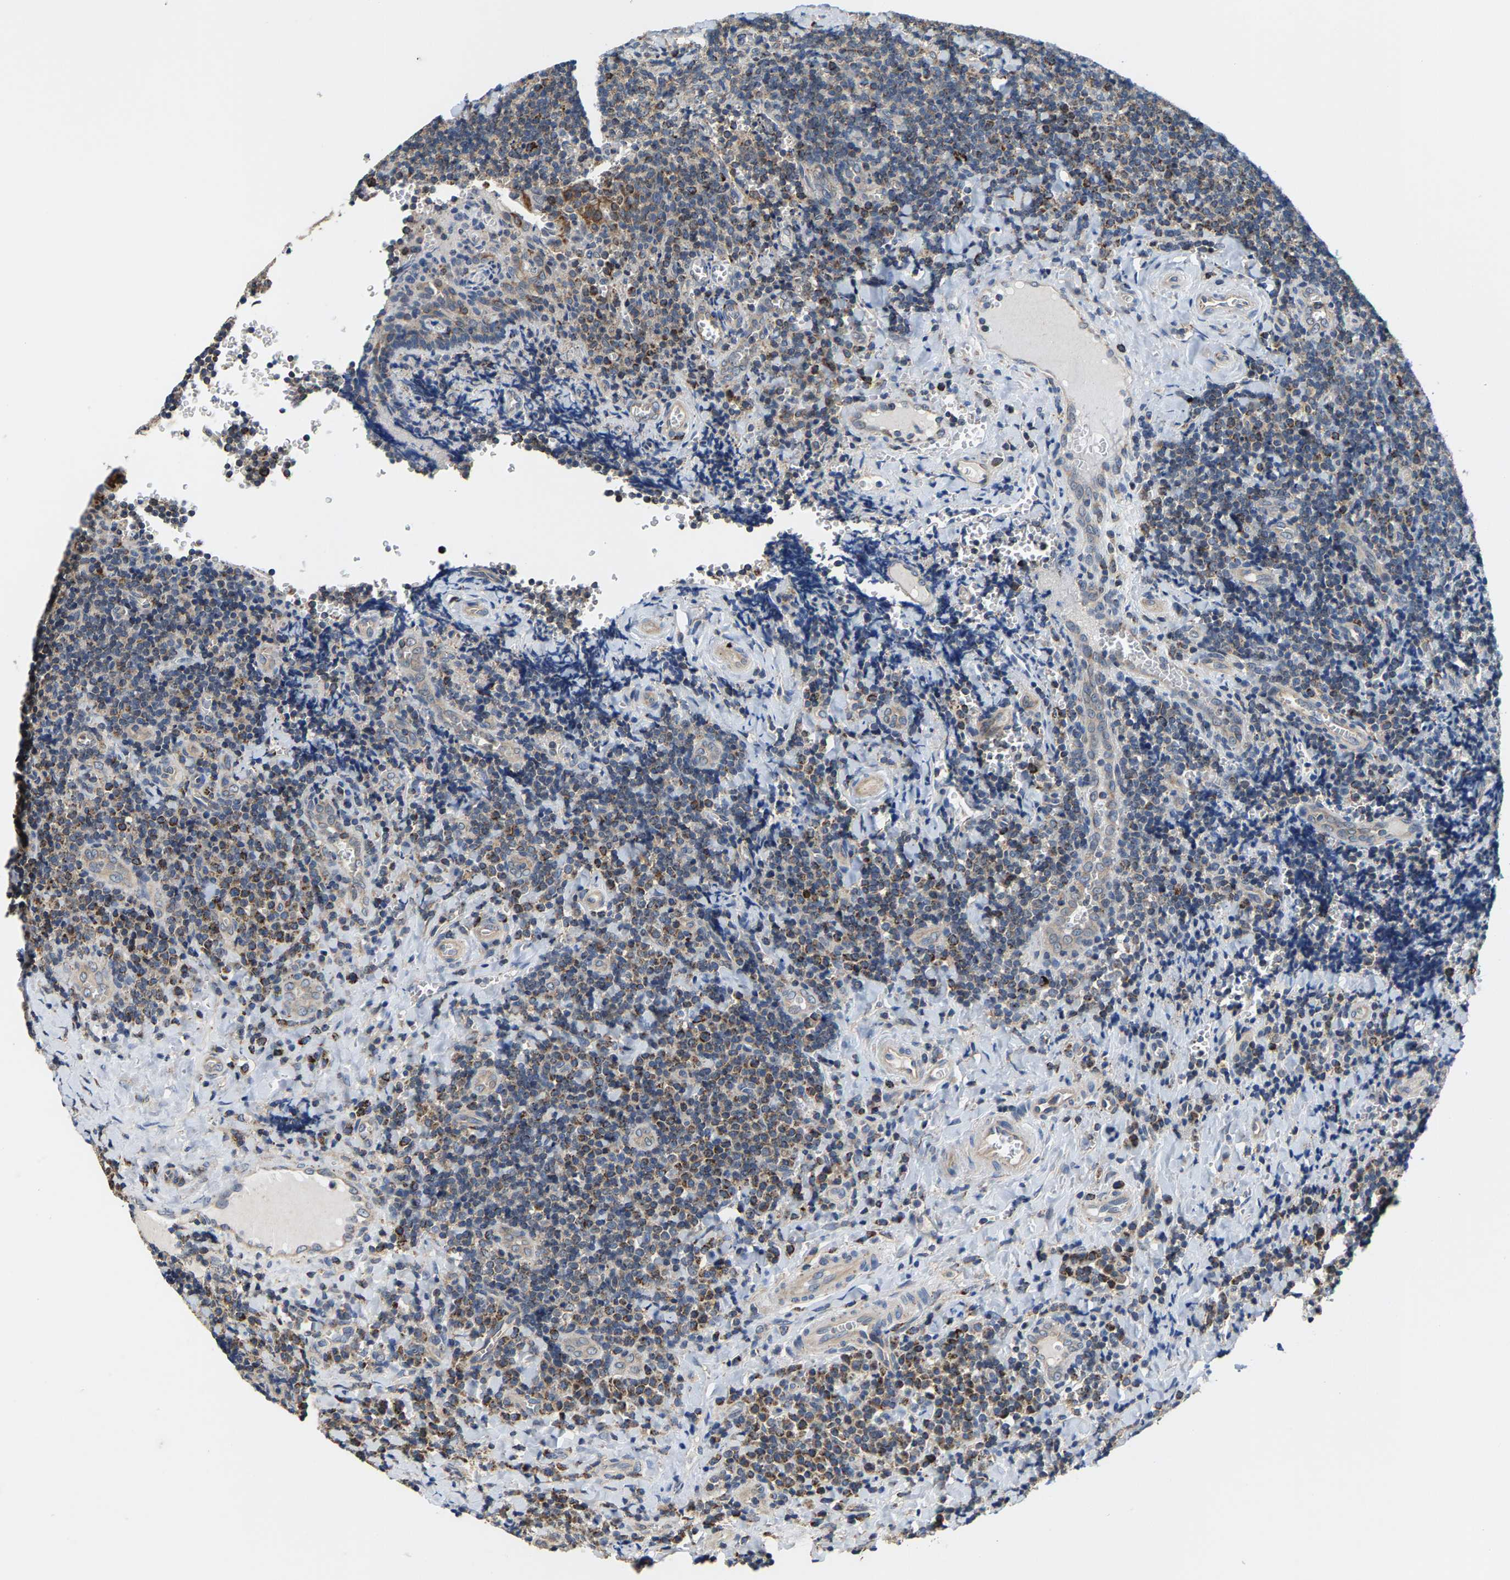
{"staining": {"intensity": "strong", "quantity": ">75%", "location": "cytoplasmic/membranous"}, "tissue": "tonsil", "cell_type": "Germinal center cells", "image_type": "normal", "snomed": [{"axis": "morphology", "description": "Normal tissue, NOS"}, {"axis": "morphology", "description": "Inflammation, NOS"}, {"axis": "topography", "description": "Tonsil"}], "caption": "Germinal center cells exhibit high levels of strong cytoplasmic/membranous expression in approximately >75% of cells in unremarkable human tonsil.", "gene": "SHMT2", "patient": {"sex": "female", "age": 31}}